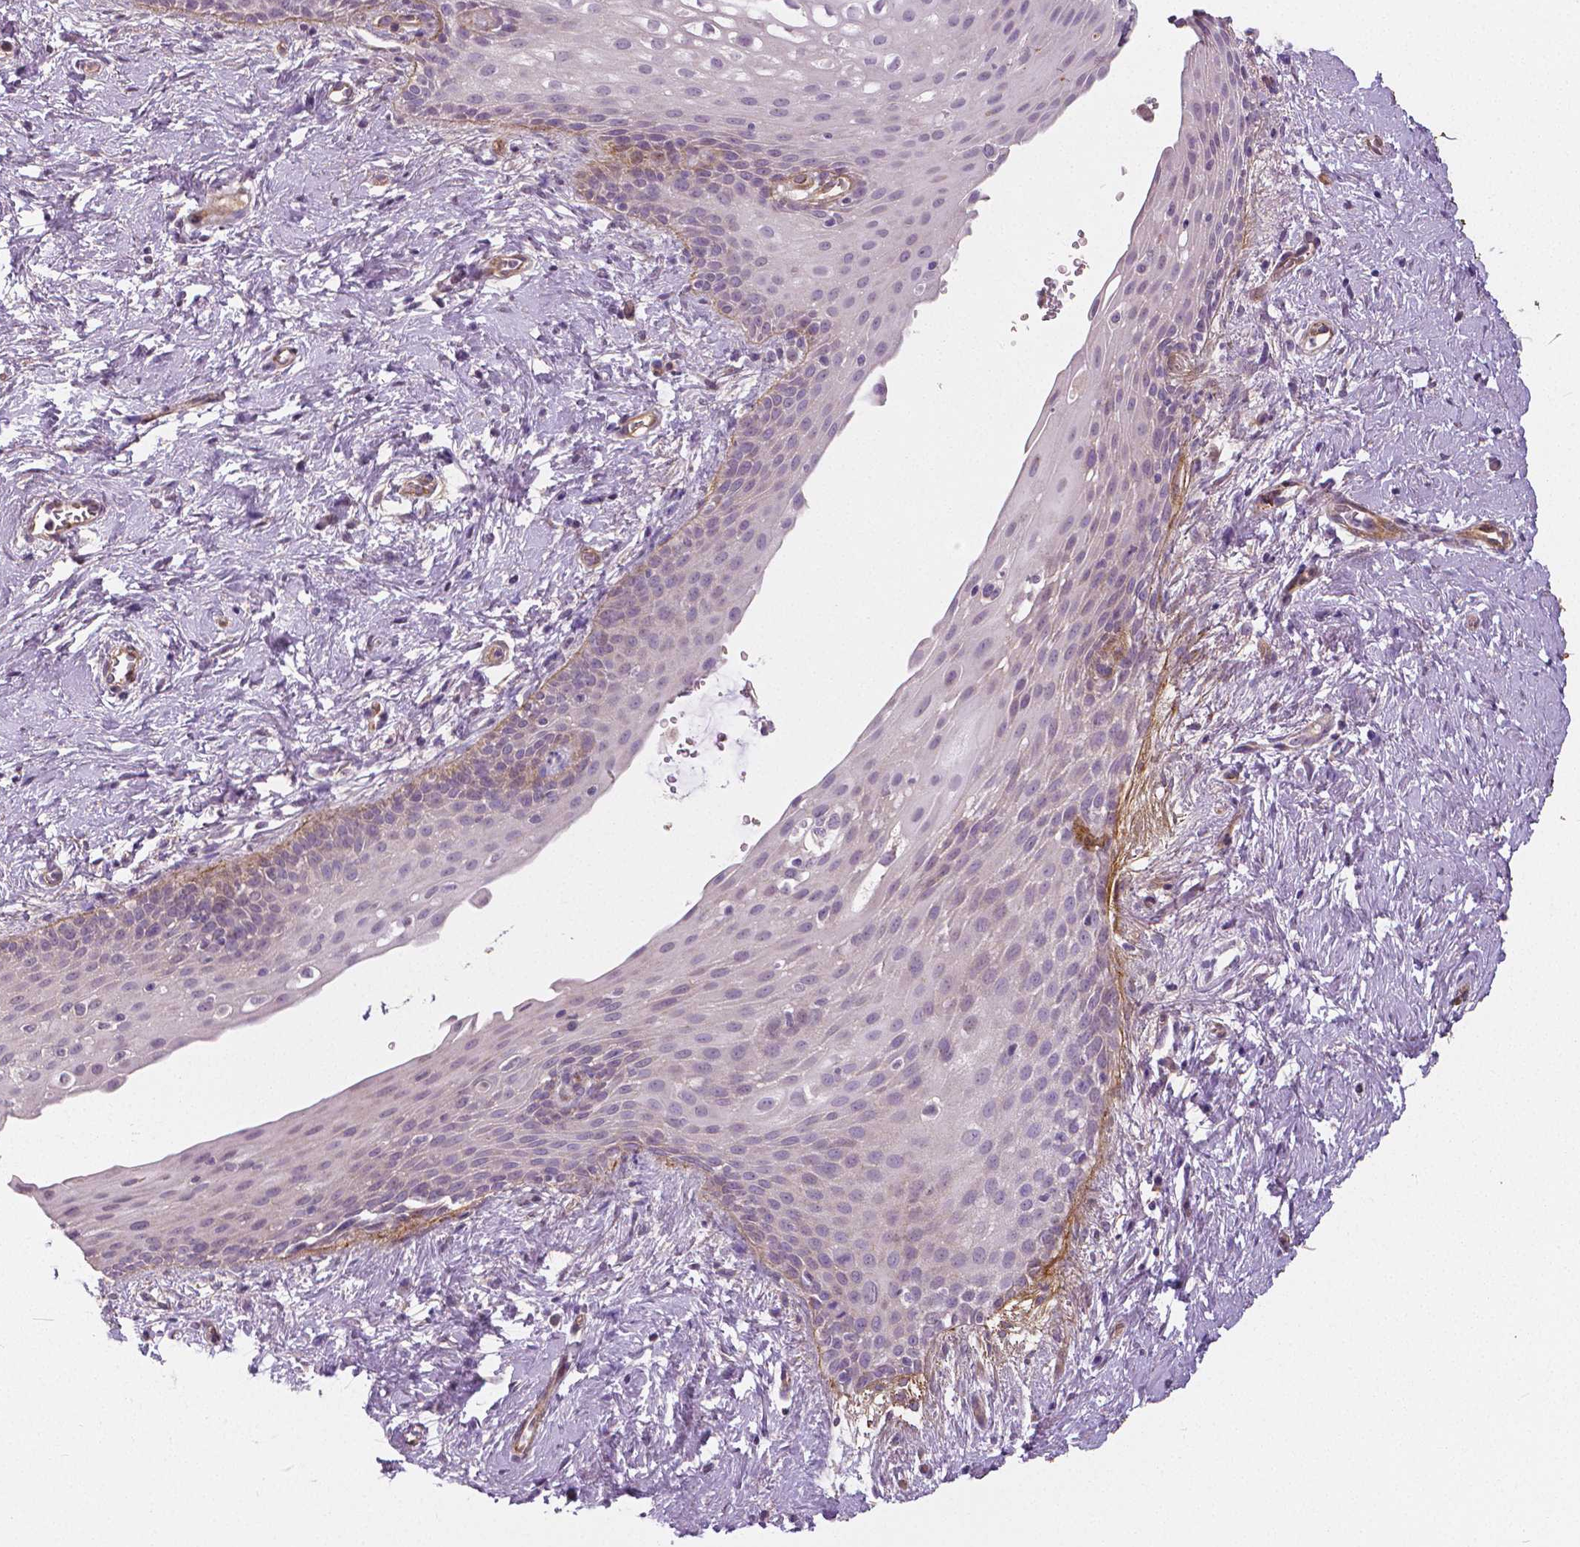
{"staining": {"intensity": "moderate", "quantity": "<25%", "location": "cytoplasmic/membranous"}, "tissue": "skin", "cell_type": "Epidermal cells", "image_type": "normal", "snomed": [{"axis": "morphology", "description": "Normal tissue, NOS"}, {"axis": "topography", "description": "Anal"}], "caption": "A micrograph showing moderate cytoplasmic/membranous positivity in approximately <25% of epidermal cells in unremarkable skin, as visualized by brown immunohistochemical staining.", "gene": "FLT1", "patient": {"sex": "female", "age": 46}}